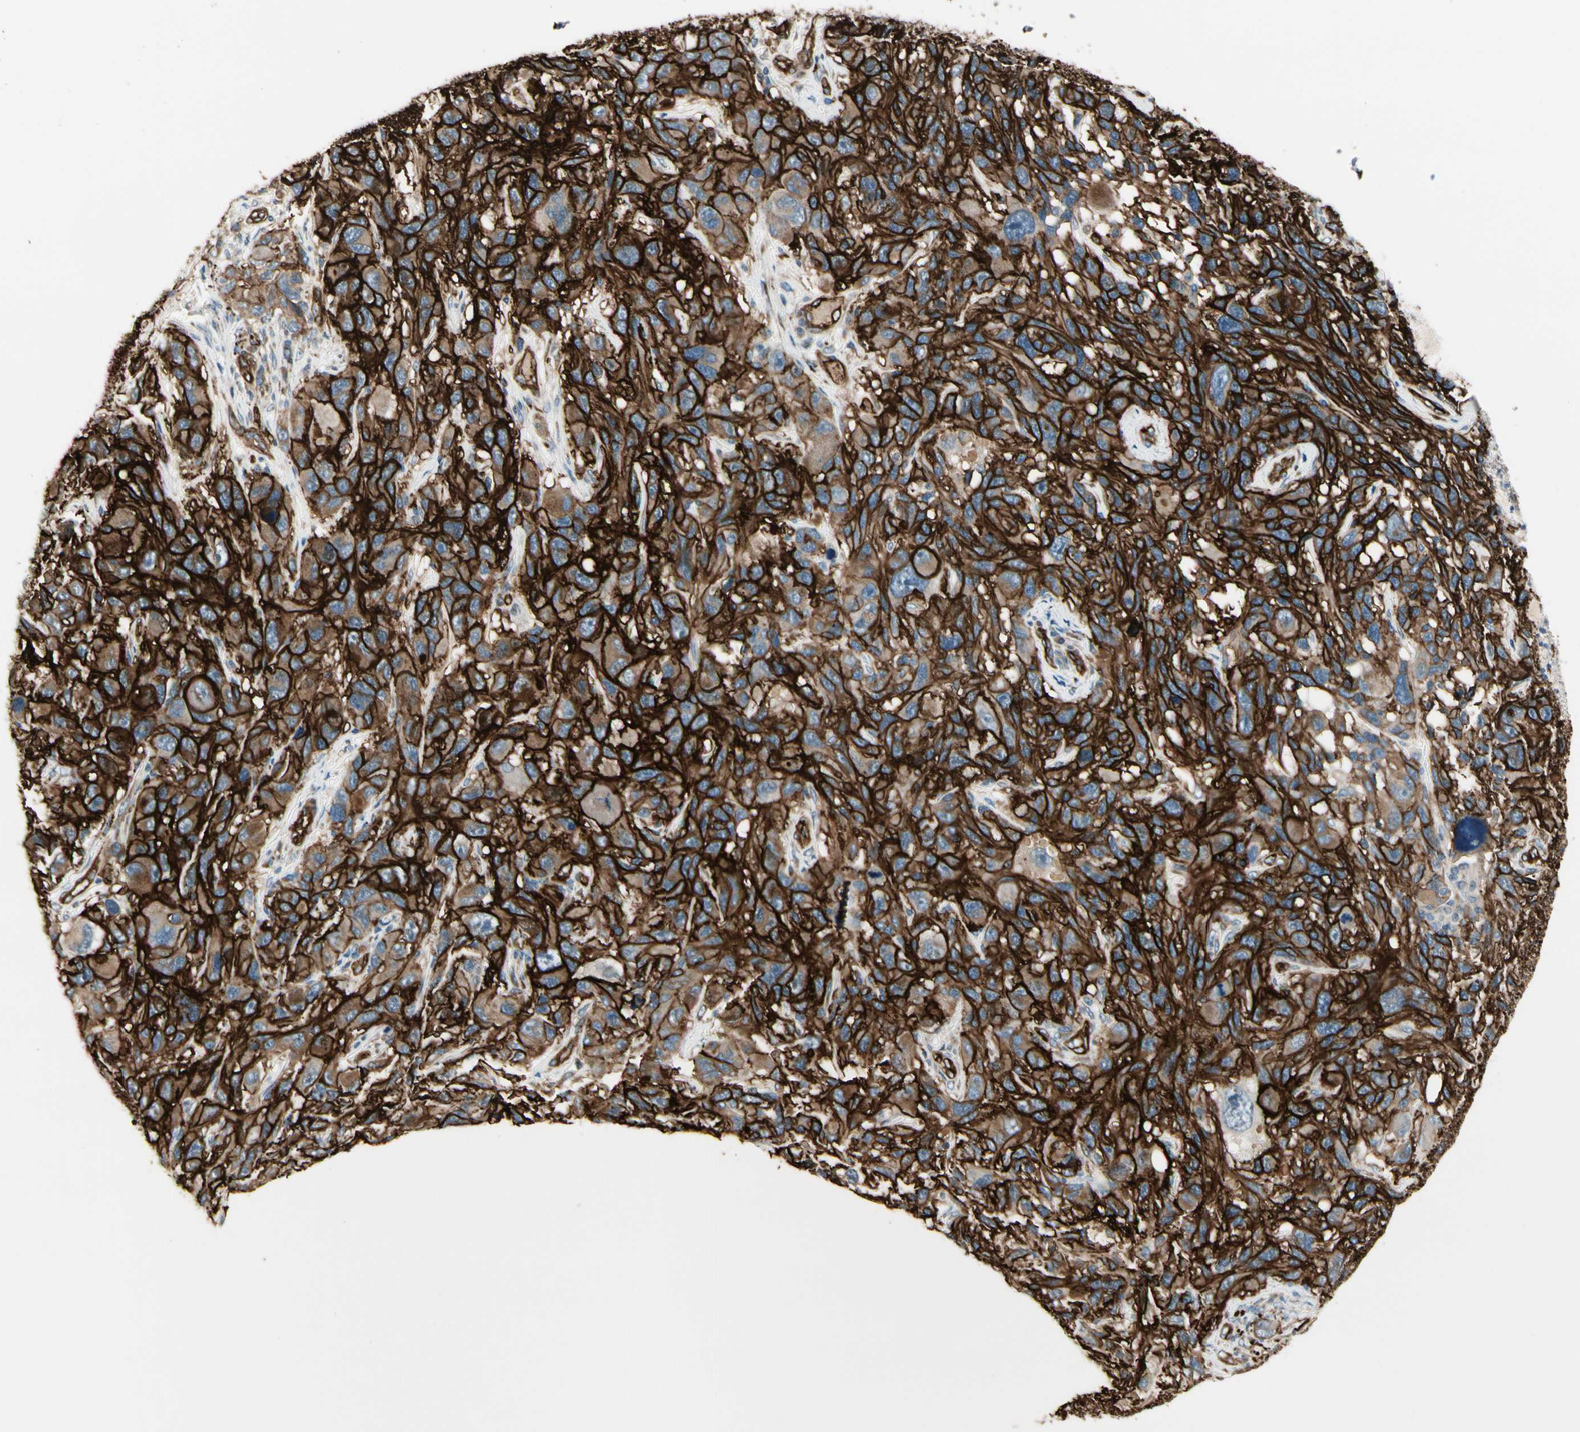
{"staining": {"intensity": "strong", "quantity": ">75%", "location": "cytoplasmic/membranous"}, "tissue": "melanoma", "cell_type": "Tumor cells", "image_type": "cancer", "snomed": [{"axis": "morphology", "description": "Malignant melanoma, NOS"}, {"axis": "topography", "description": "Skin"}], "caption": "Human malignant melanoma stained for a protein (brown) displays strong cytoplasmic/membranous positive positivity in approximately >75% of tumor cells.", "gene": "MCAM", "patient": {"sex": "male", "age": 53}}